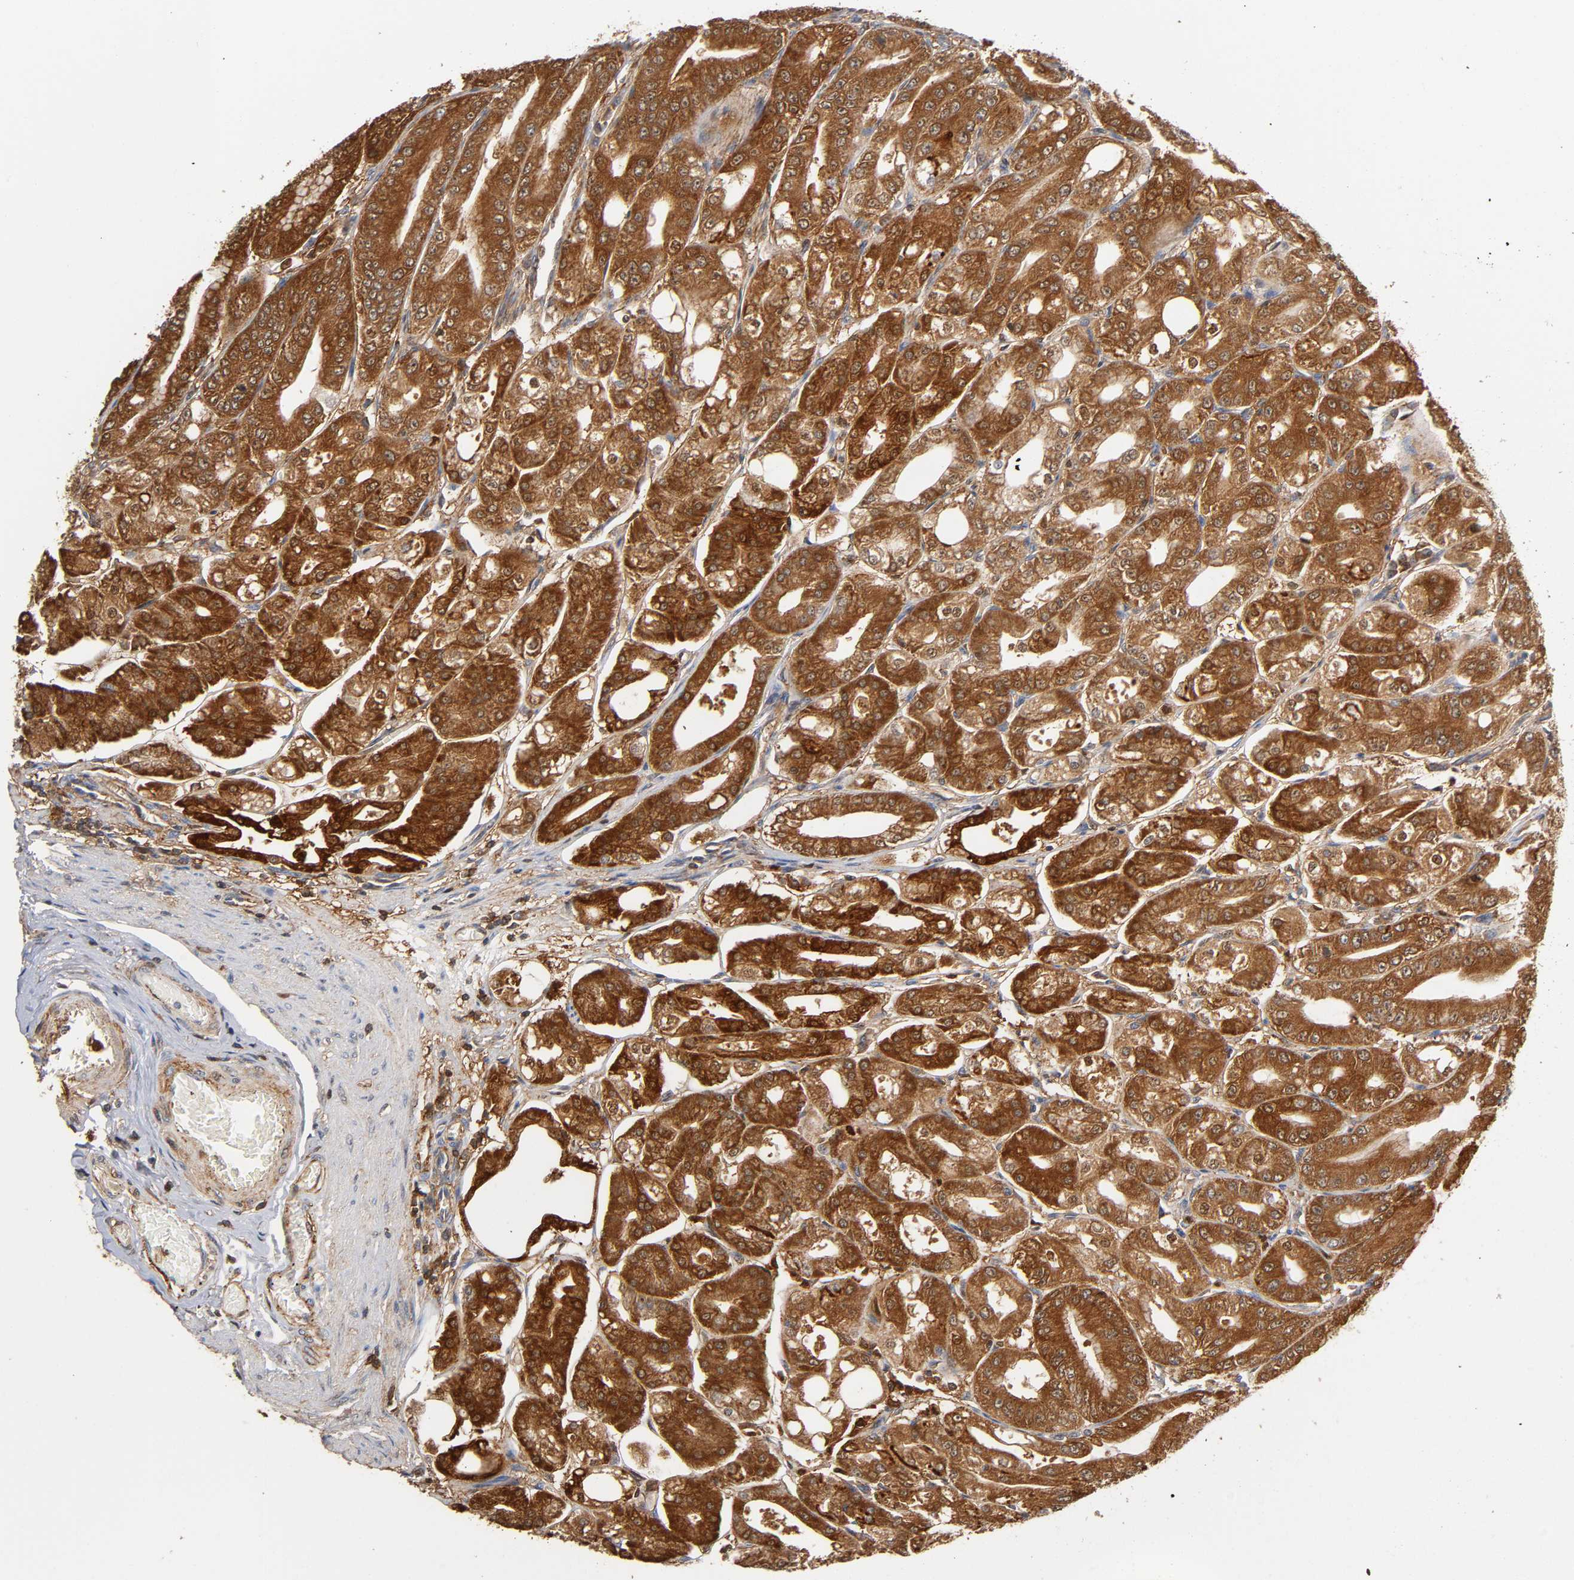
{"staining": {"intensity": "moderate", "quantity": ">75%", "location": "cytoplasmic/membranous,nuclear"}, "tissue": "stomach", "cell_type": "Glandular cells", "image_type": "normal", "snomed": [{"axis": "morphology", "description": "Normal tissue, NOS"}, {"axis": "topography", "description": "Stomach, lower"}], "caption": "Stomach stained with DAB immunohistochemistry (IHC) displays medium levels of moderate cytoplasmic/membranous,nuclear expression in about >75% of glandular cells.", "gene": "ANXA11", "patient": {"sex": "male", "age": 71}}